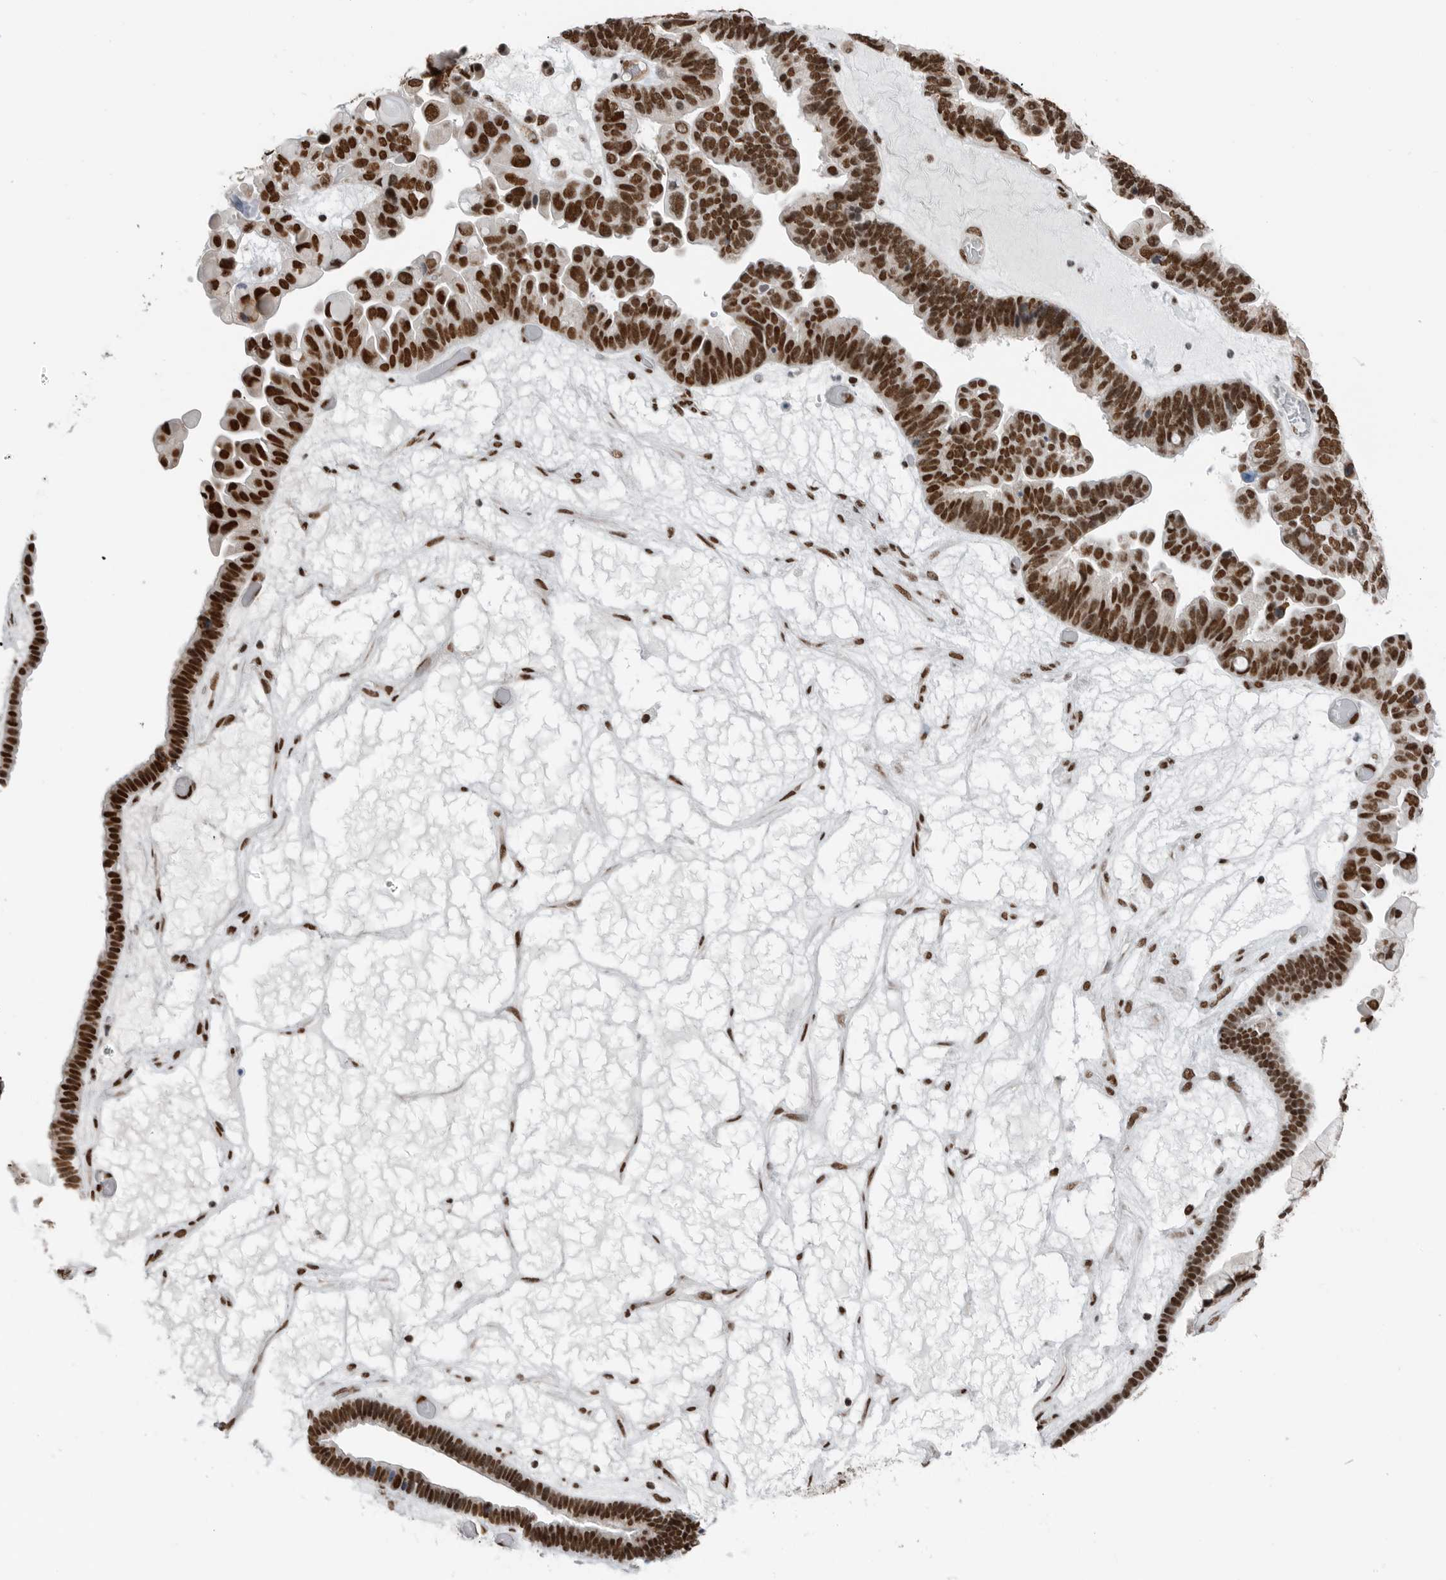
{"staining": {"intensity": "strong", "quantity": ">75%", "location": "nuclear"}, "tissue": "ovarian cancer", "cell_type": "Tumor cells", "image_type": "cancer", "snomed": [{"axis": "morphology", "description": "Cystadenocarcinoma, serous, NOS"}, {"axis": "topography", "description": "Ovary"}], "caption": "Ovarian cancer (serous cystadenocarcinoma) tissue shows strong nuclear expression in approximately >75% of tumor cells The protein of interest is shown in brown color, while the nuclei are stained blue.", "gene": "BLZF1", "patient": {"sex": "female", "age": 56}}